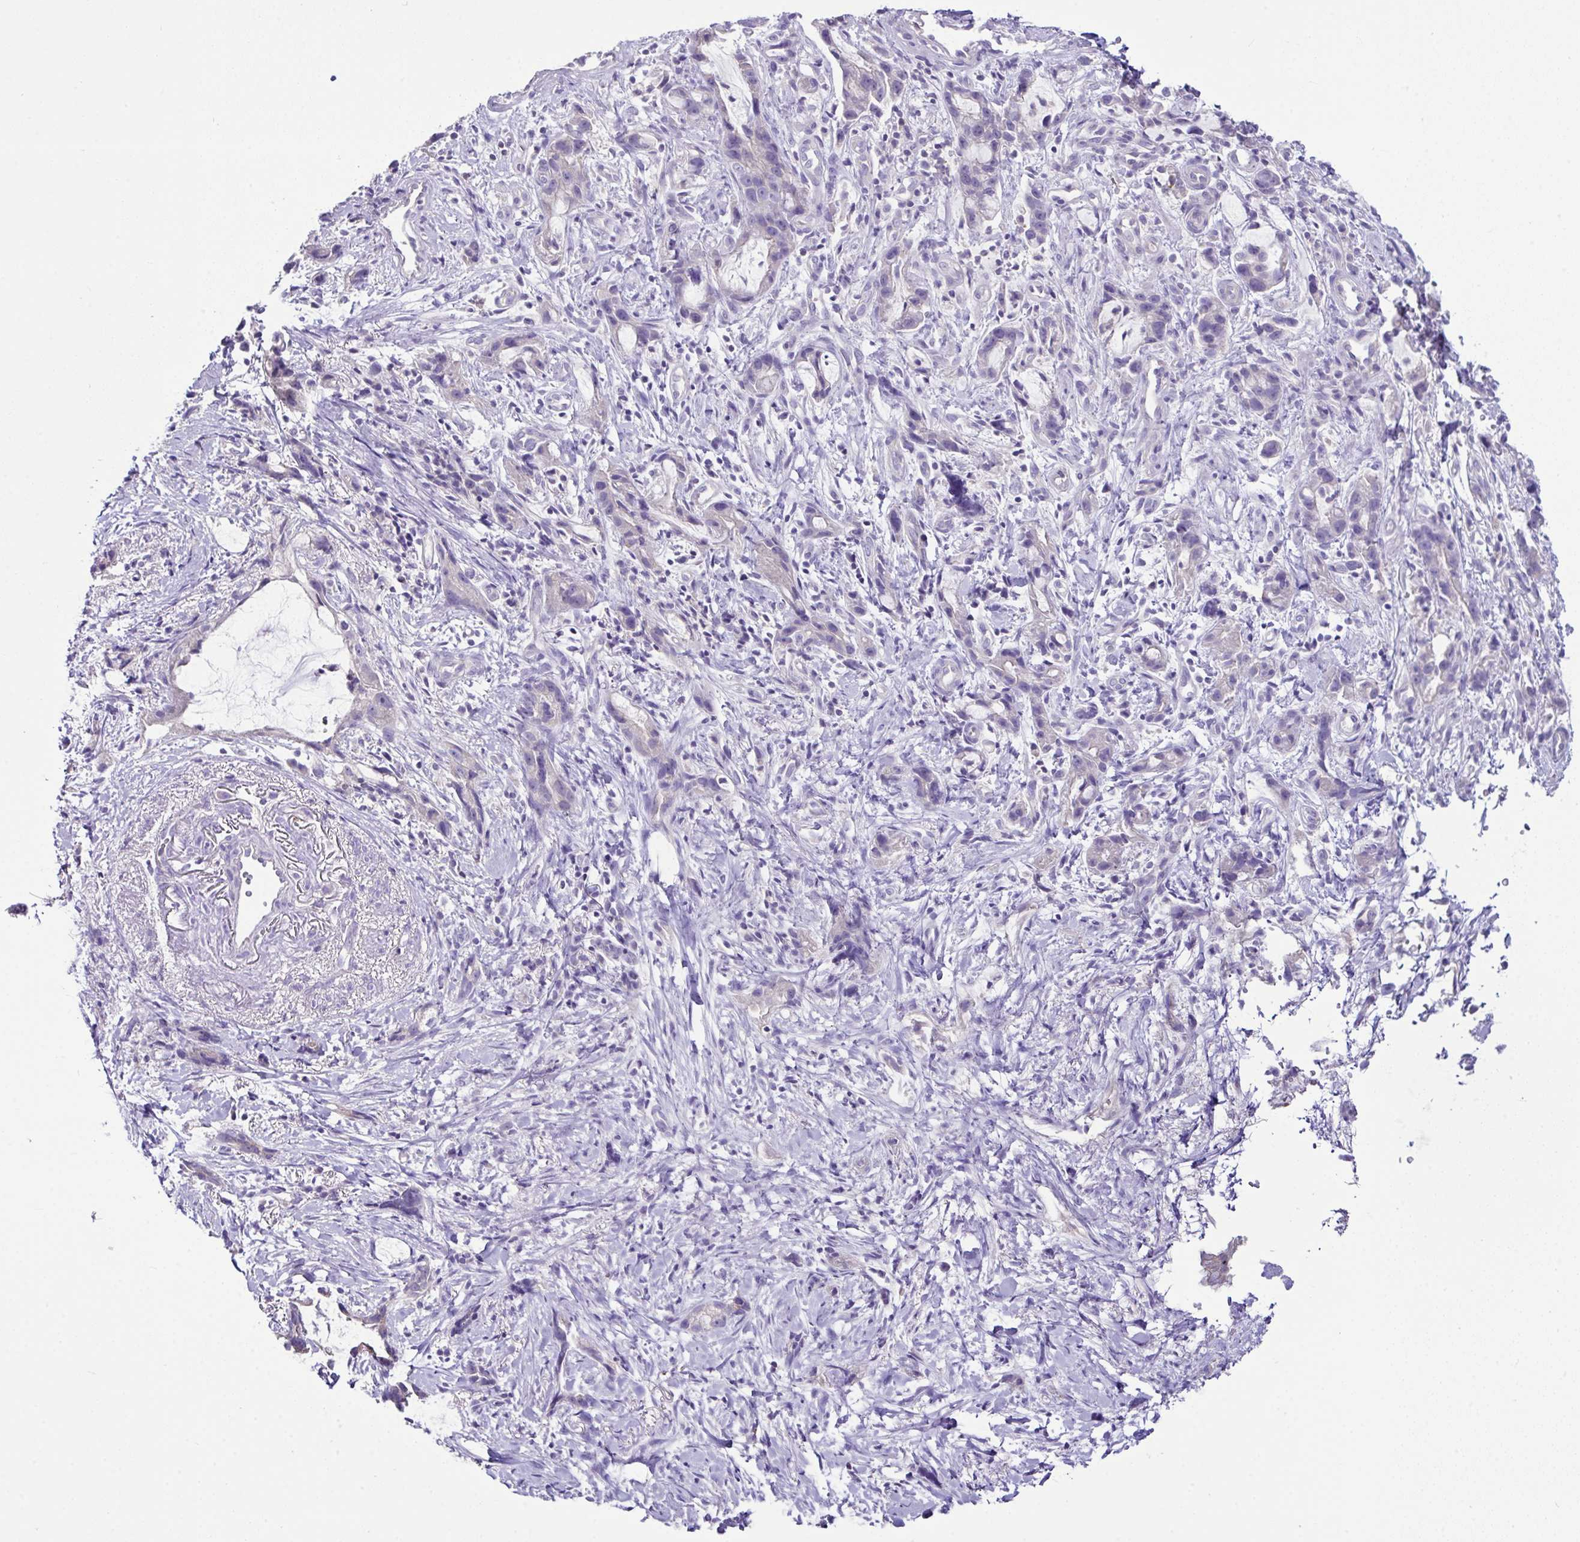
{"staining": {"intensity": "negative", "quantity": "none", "location": "none"}, "tissue": "stomach cancer", "cell_type": "Tumor cells", "image_type": "cancer", "snomed": [{"axis": "morphology", "description": "Adenocarcinoma, NOS"}, {"axis": "topography", "description": "Stomach"}], "caption": "IHC image of stomach cancer stained for a protein (brown), which displays no staining in tumor cells.", "gene": "D2HGDH", "patient": {"sex": "male", "age": 55}}